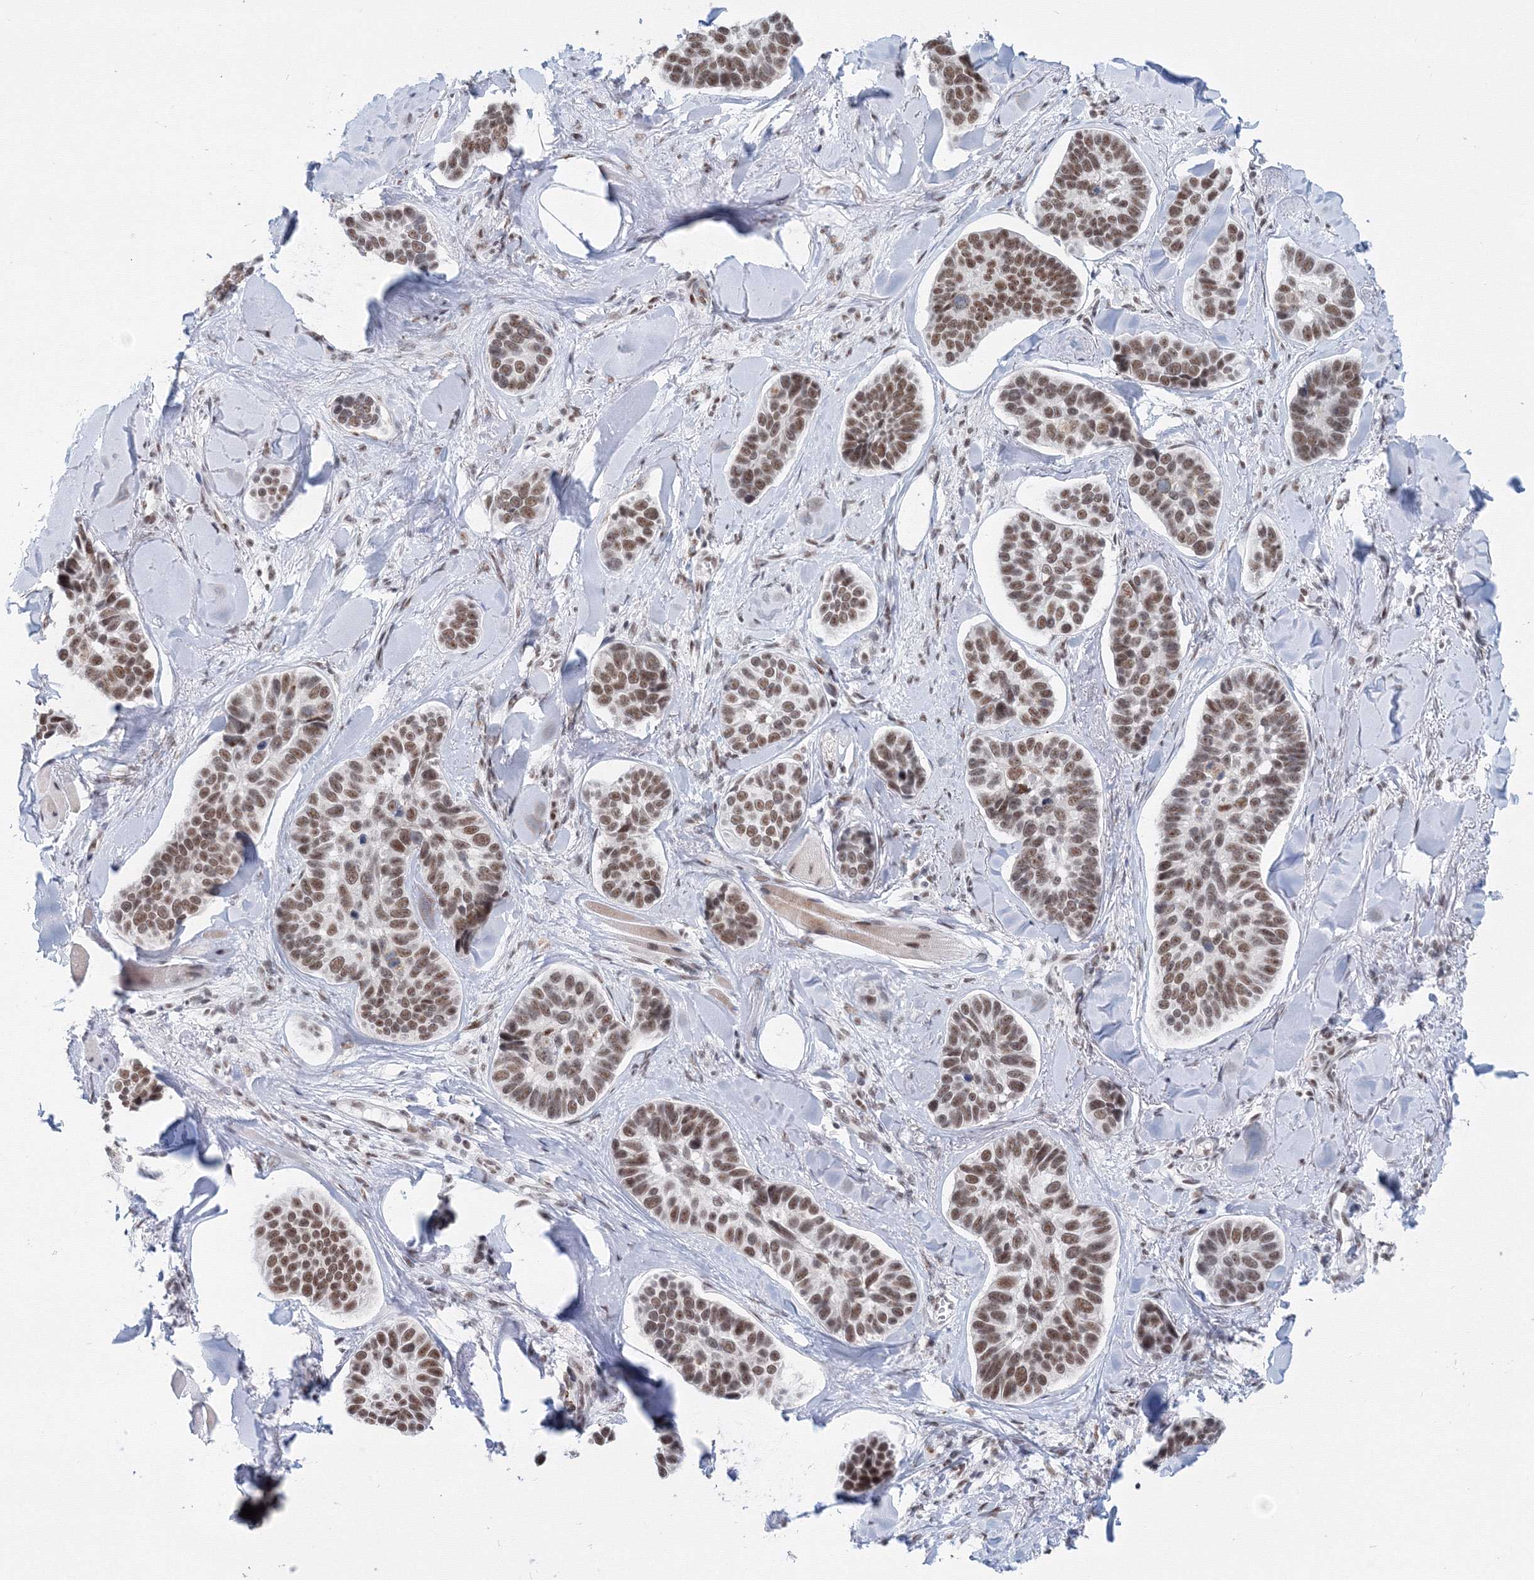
{"staining": {"intensity": "moderate", "quantity": ">75%", "location": "nuclear"}, "tissue": "skin cancer", "cell_type": "Tumor cells", "image_type": "cancer", "snomed": [{"axis": "morphology", "description": "Basal cell carcinoma"}, {"axis": "topography", "description": "Skin"}], "caption": "About >75% of tumor cells in skin basal cell carcinoma demonstrate moderate nuclear protein staining as visualized by brown immunohistochemical staining.", "gene": "SF3B6", "patient": {"sex": "male", "age": 62}}